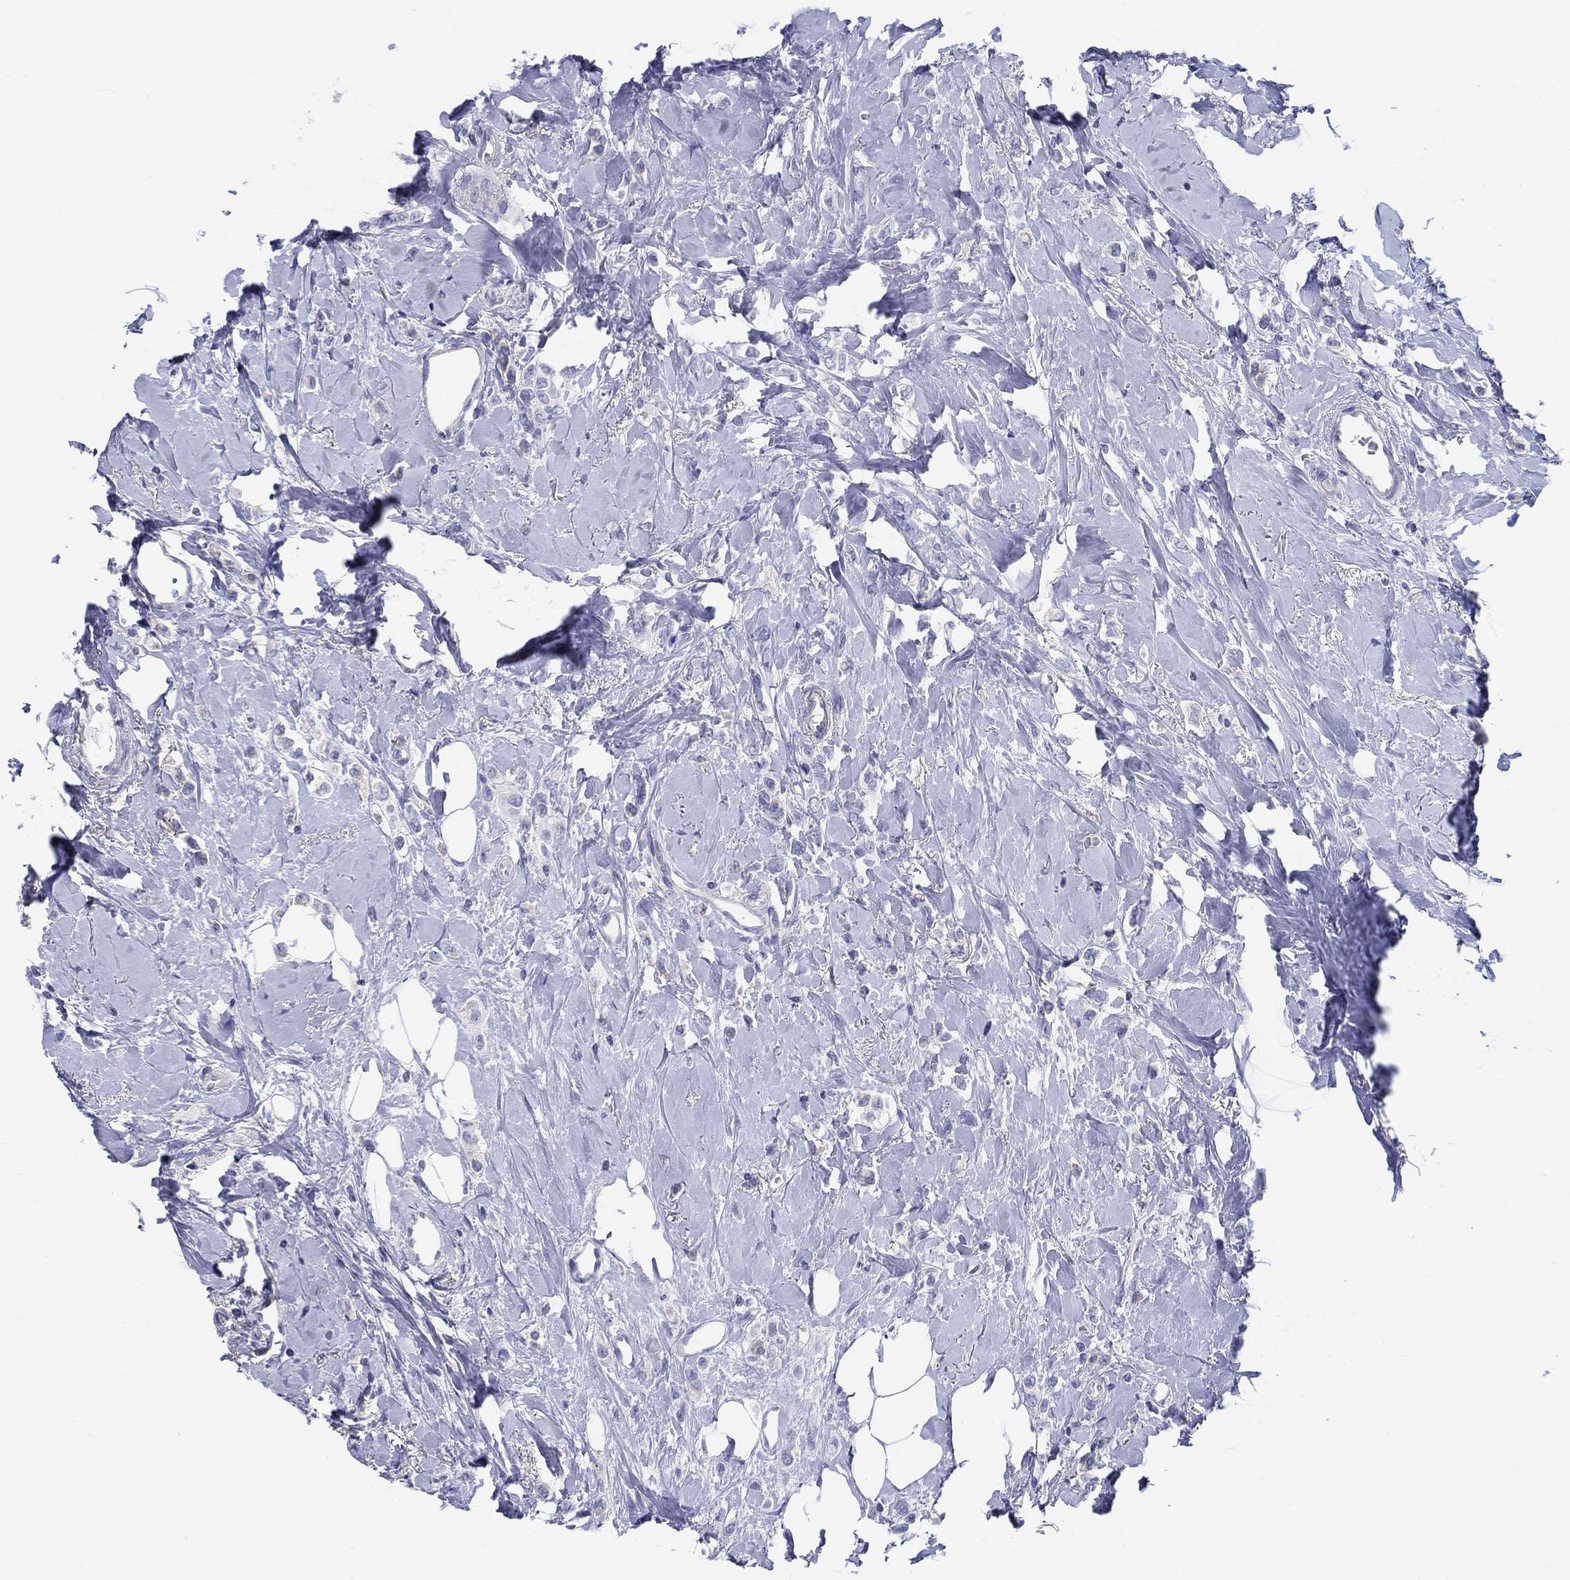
{"staining": {"intensity": "negative", "quantity": "none", "location": "none"}, "tissue": "breast cancer", "cell_type": "Tumor cells", "image_type": "cancer", "snomed": [{"axis": "morphology", "description": "Lobular carcinoma"}, {"axis": "topography", "description": "Breast"}], "caption": "Immunohistochemistry (IHC) image of neoplastic tissue: breast cancer (lobular carcinoma) stained with DAB displays no significant protein expression in tumor cells. (Brightfield microscopy of DAB (3,3'-diaminobenzidine) IHC at high magnification).", "gene": "HAPLN4", "patient": {"sex": "female", "age": 66}}